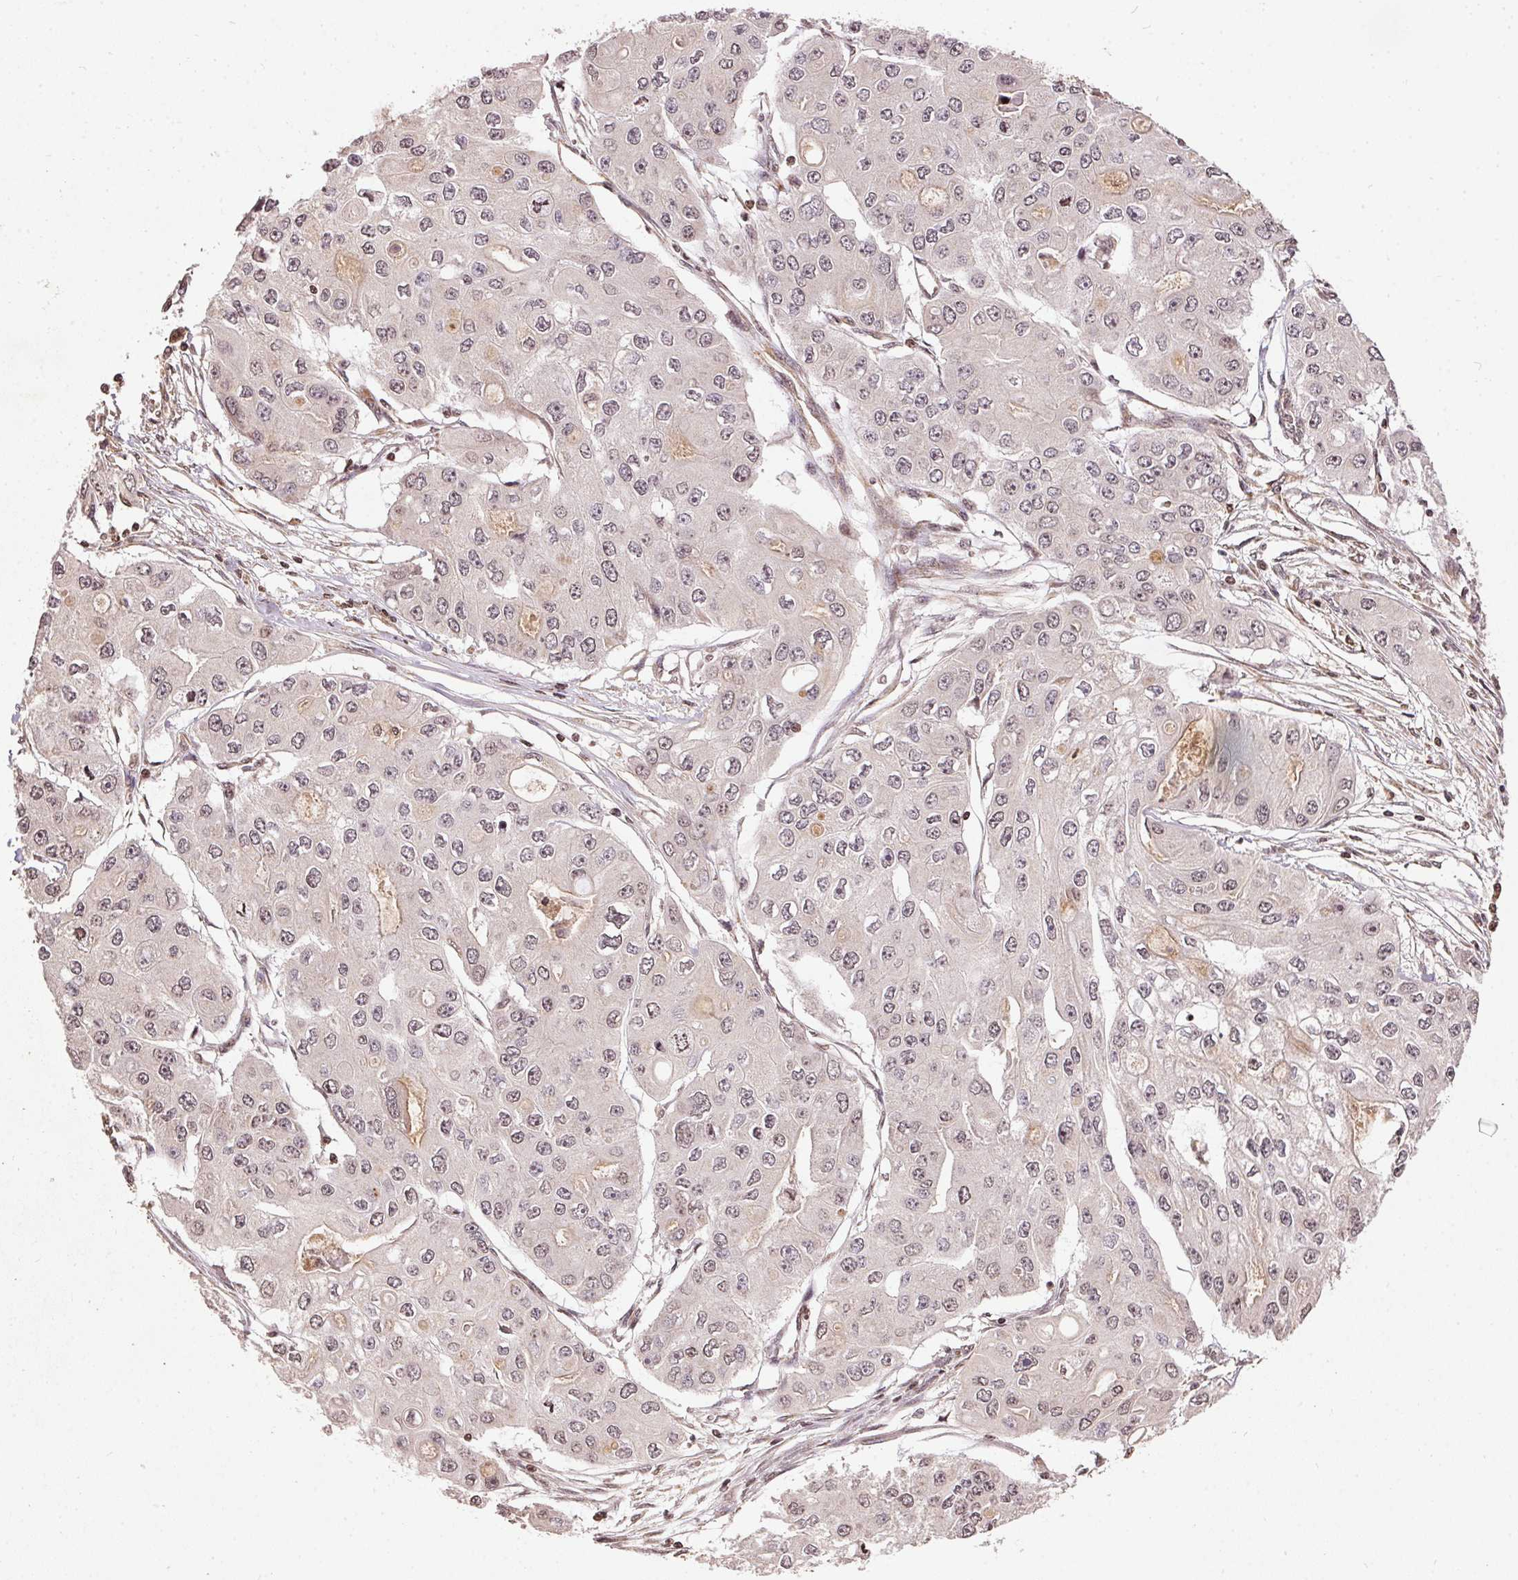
{"staining": {"intensity": "negative", "quantity": "none", "location": "none"}, "tissue": "ovarian cancer", "cell_type": "Tumor cells", "image_type": "cancer", "snomed": [{"axis": "morphology", "description": "Cystadenocarcinoma, serous, NOS"}, {"axis": "topography", "description": "Ovary"}], "caption": "Immunohistochemical staining of human ovarian serous cystadenocarcinoma exhibits no significant staining in tumor cells.", "gene": "SPRED2", "patient": {"sex": "female", "age": 56}}